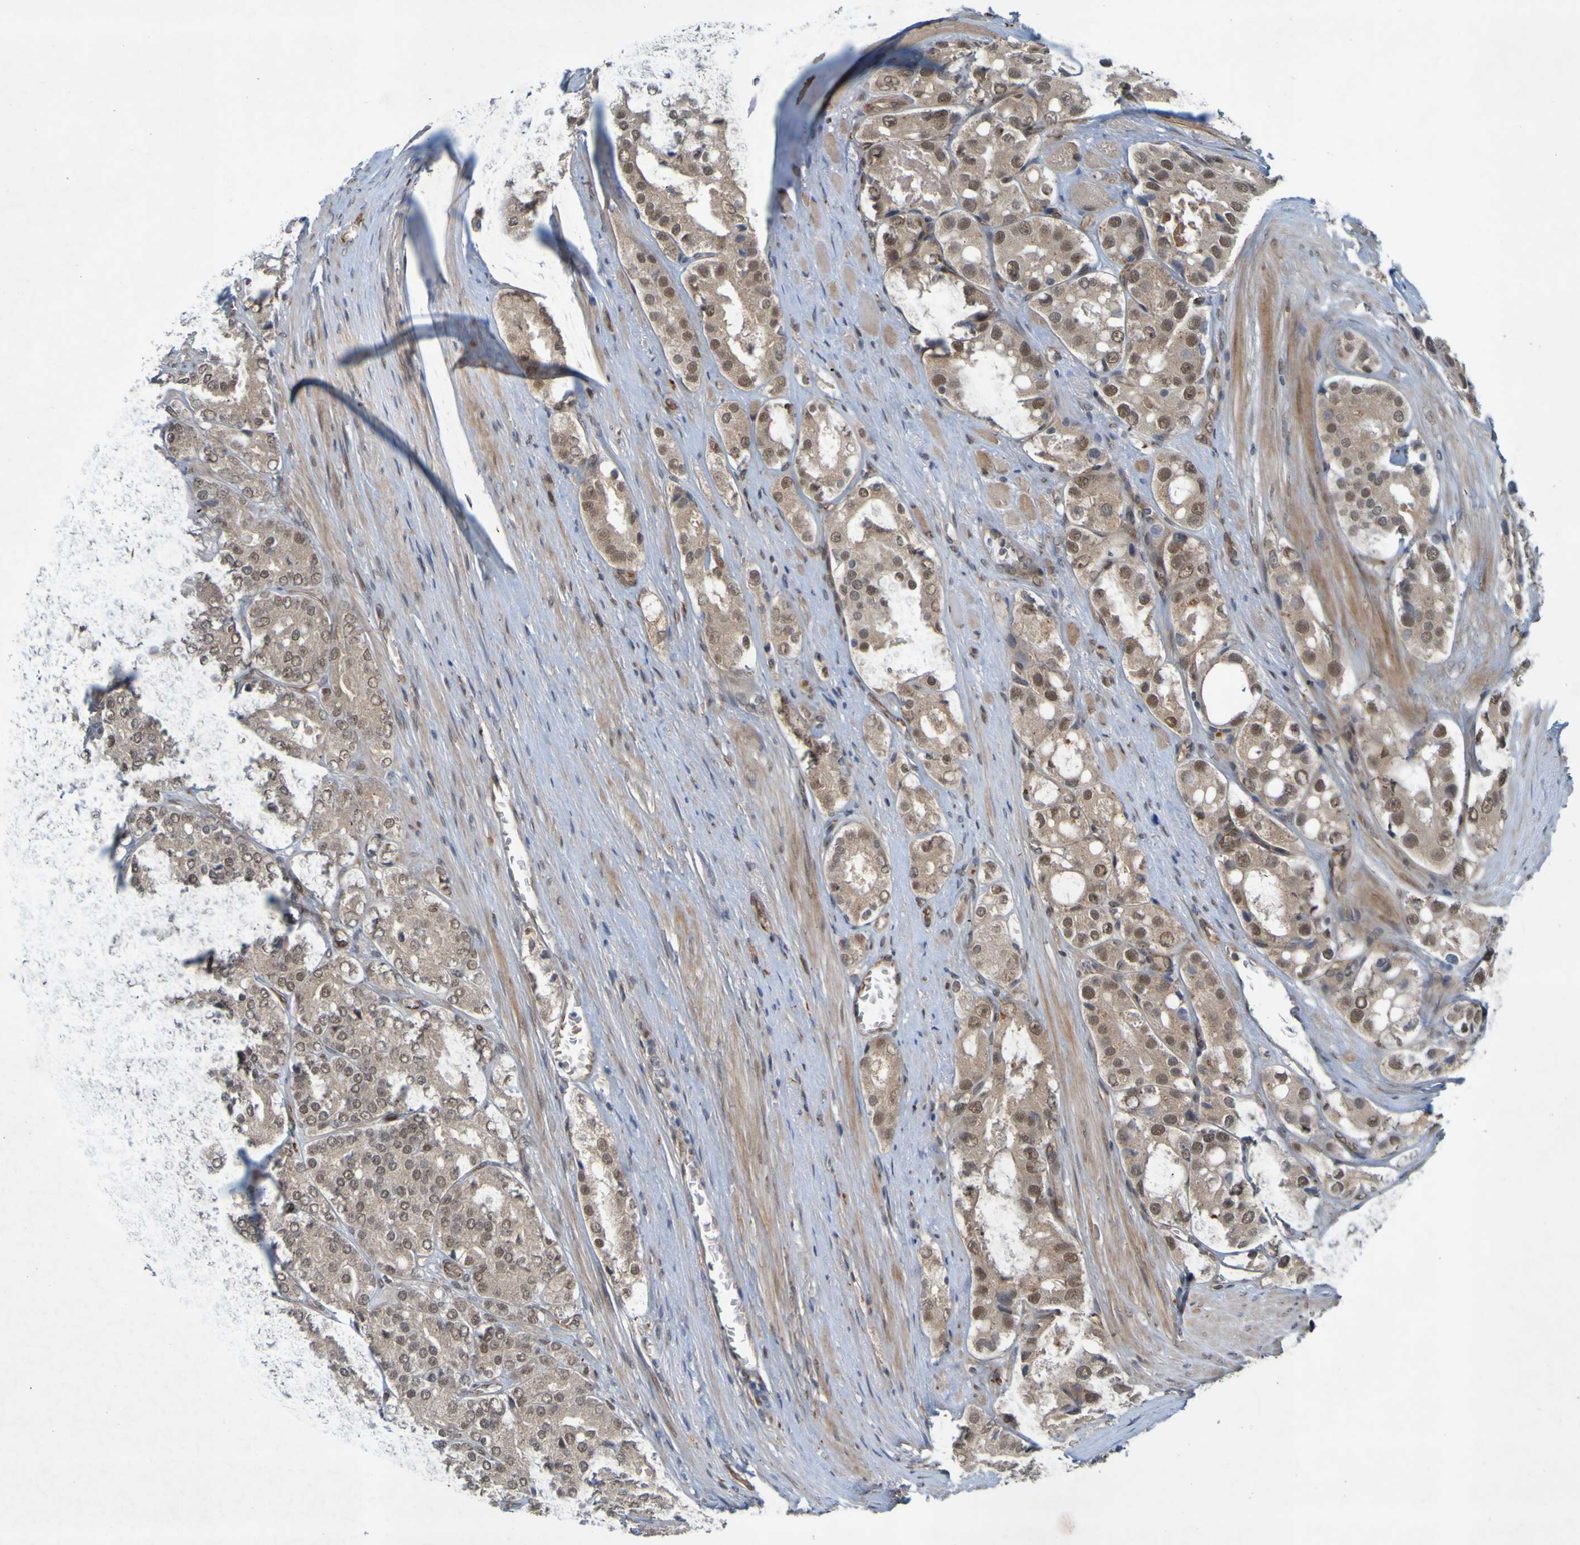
{"staining": {"intensity": "moderate", "quantity": ">75%", "location": "cytoplasmic/membranous,nuclear"}, "tissue": "prostate cancer", "cell_type": "Tumor cells", "image_type": "cancer", "snomed": [{"axis": "morphology", "description": "Adenocarcinoma, High grade"}, {"axis": "topography", "description": "Prostate"}], "caption": "A brown stain shows moderate cytoplasmic/membranous and nuclear staining of a protein in human prostate cancer (high-grade adenocarcinoma) tumor cells.", "gene": "MCPH1", "patient": {"sex": "male", "age": 65}}